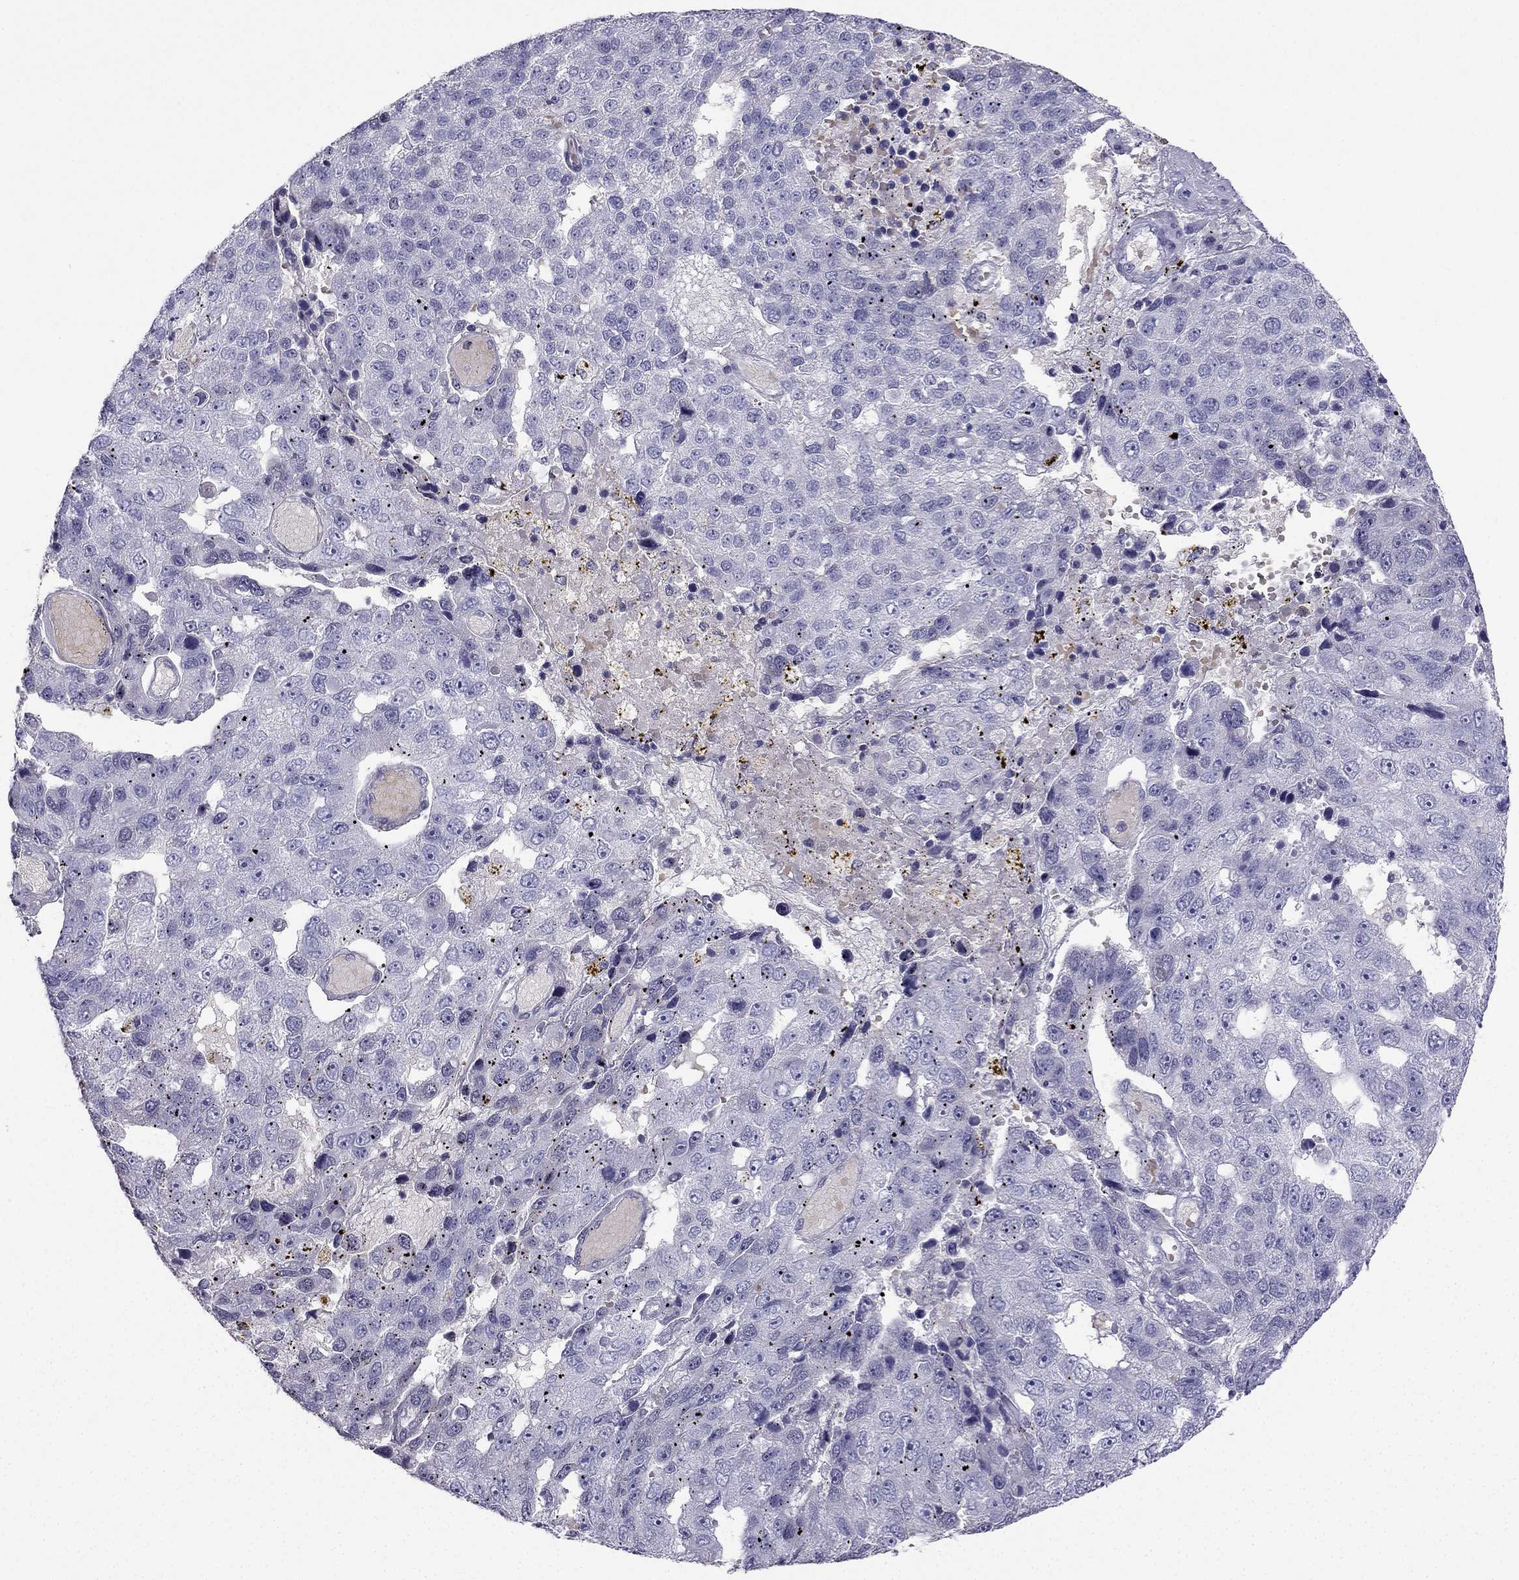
{"staining": {"intensity": "negative", "quantity": "none", "location": "none"}, "tissue": "pancreatic cancer", "cell_type": "Tumor cells", "image_type": "cancer", "snomed": [{"axis": "morphology", "description": "Adenocarcinoma, NOS"}, {"axis": "topography", "description": "Pancreas"}], "caption": "There is no significant staining in tumor cells of adenocarcinoma (pancreatic). Nuclei are stained in blue.", "gene": "RSPH14", "patient": {"sex": "female", "age": 61}}